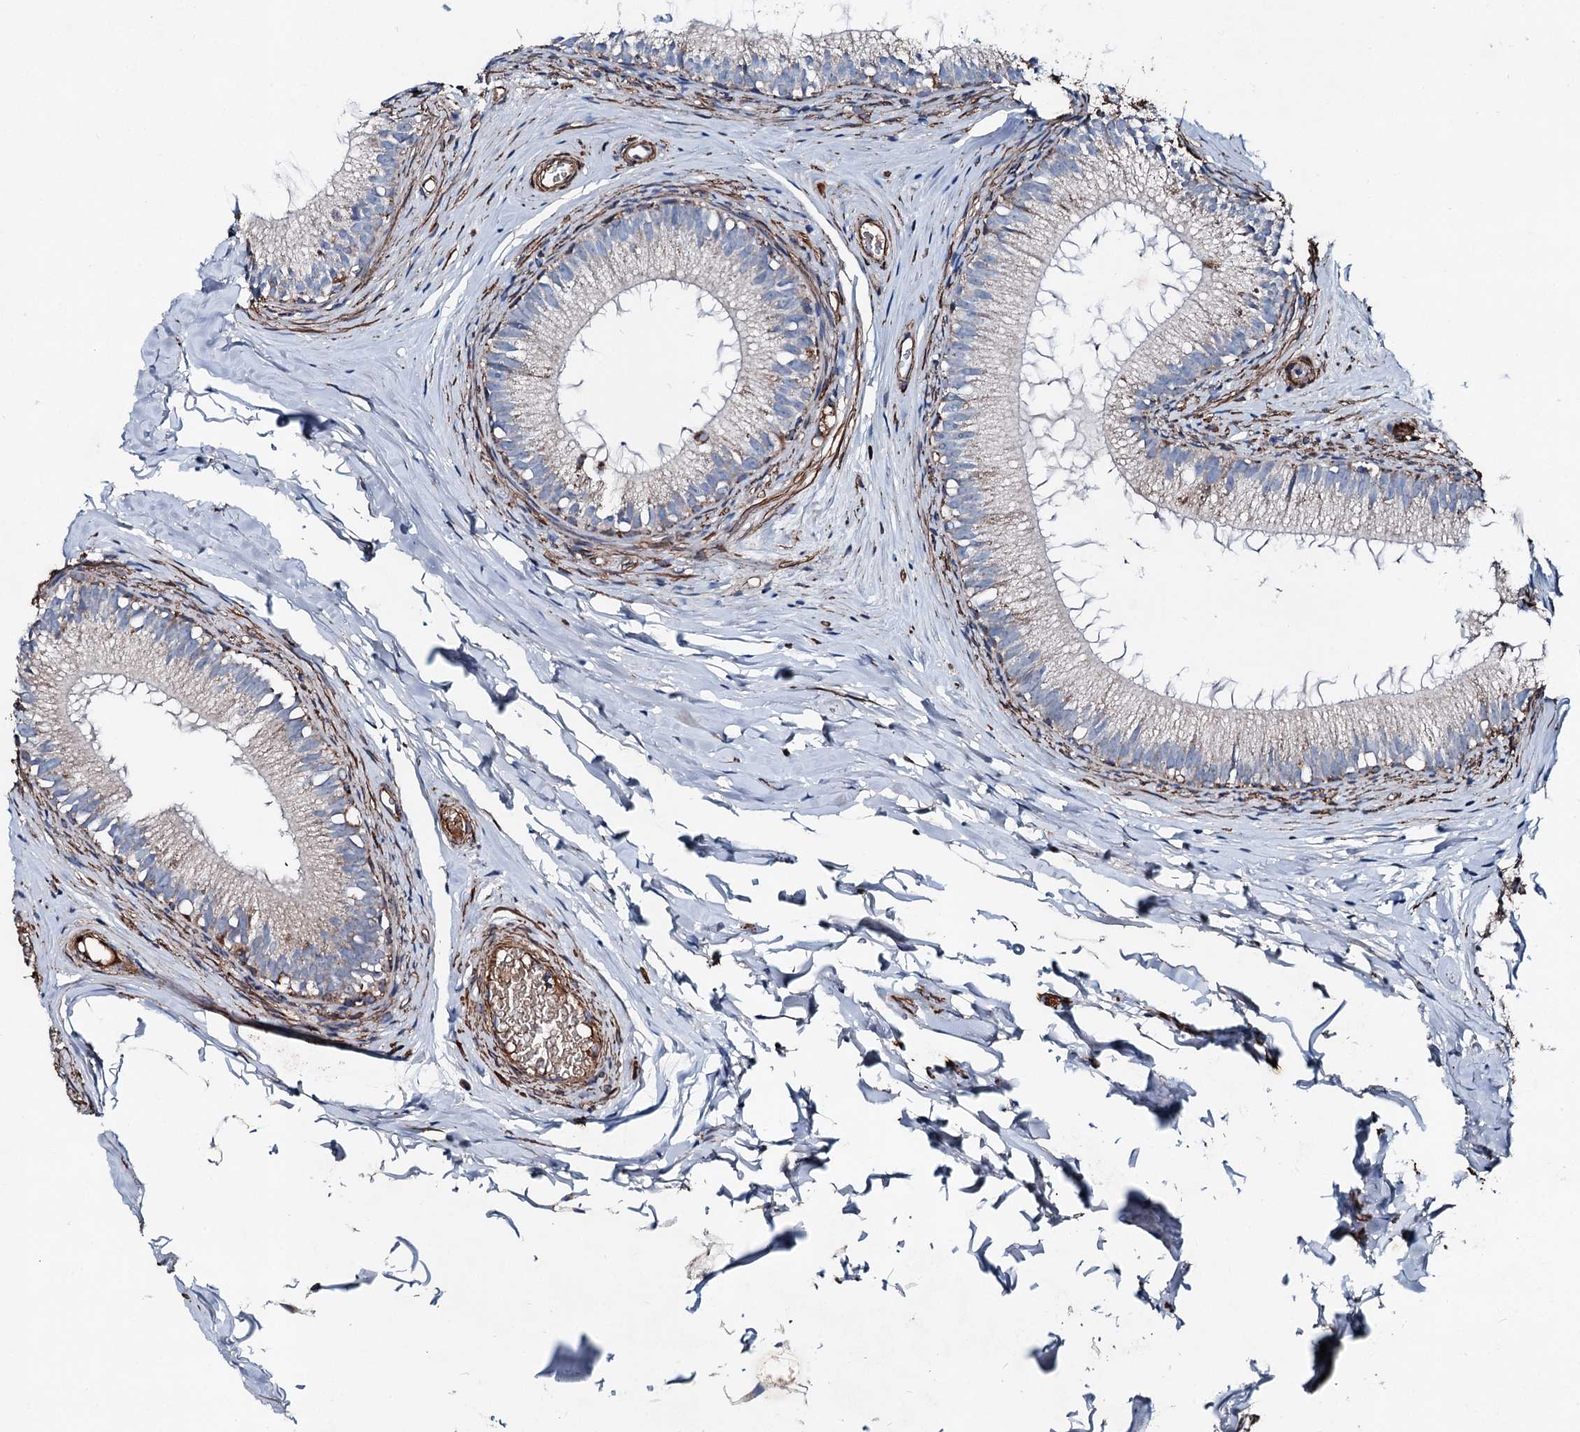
{"staining": {"intensity": "moderate", "quantity": "<25%", "location": "cytoplasmic/membranous"}, "tissue": "epididymis", "cell_type": "Glandular cells", "image_type": "normal", "snomed": [{"axis": "morphology", "description": "Normal tissue, NOS"}, {"axis": "topography", "description": "Epididymis"}], "caption": "Immunohistochemical staining of normal epididymis shows low levels of moderate cytoplasmic/membranous staining in about <25% of glandular cells. (DAB = brown stain, brightfield microscopy at high magnification).", "gene": "DDIAS", "patient": {"sex": "male", "age": 34}}